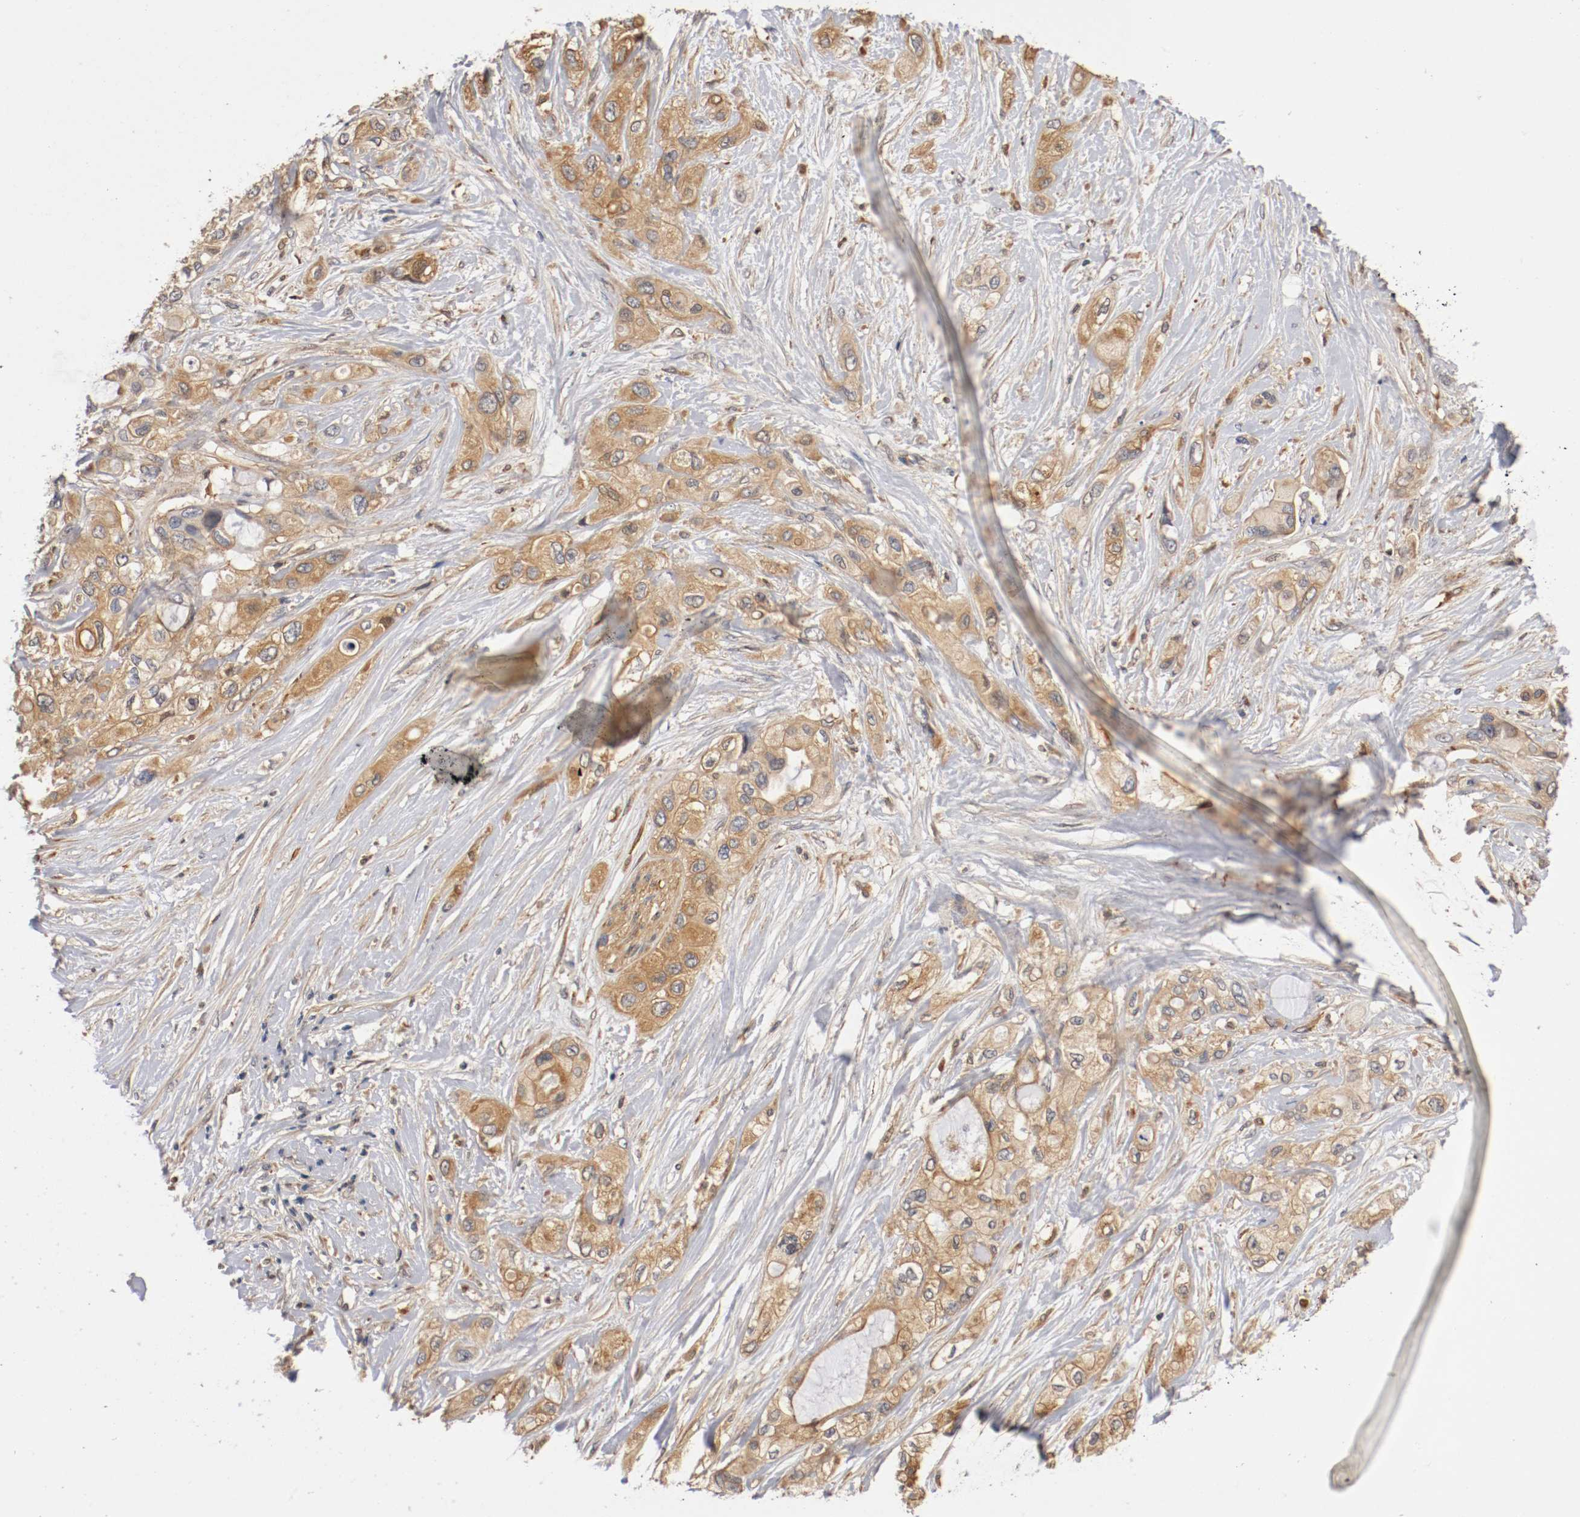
{"staining": {"intensity": "moderate", "quantity": ">75%", "location": "cytoplasmic/membranous"}, "tissue": "pancreatic cancer", "cell_type": "Tumor cells", "image_type": "cancer", "snomed": [{"axis": "morphology", "description": "Adenocarcinoma, NOS"}, {"axis": "topography", "description": "Pancreas"}], "caption": "A high-resolution image shows immunohistochemistry staining of pancreatic adenocarcinoma, which shows moderate cytoplasmic/membranous staining in about >75% of tumor cells.", "gene": "RBM23", "patient": {"sex": "female", "age": 59}}